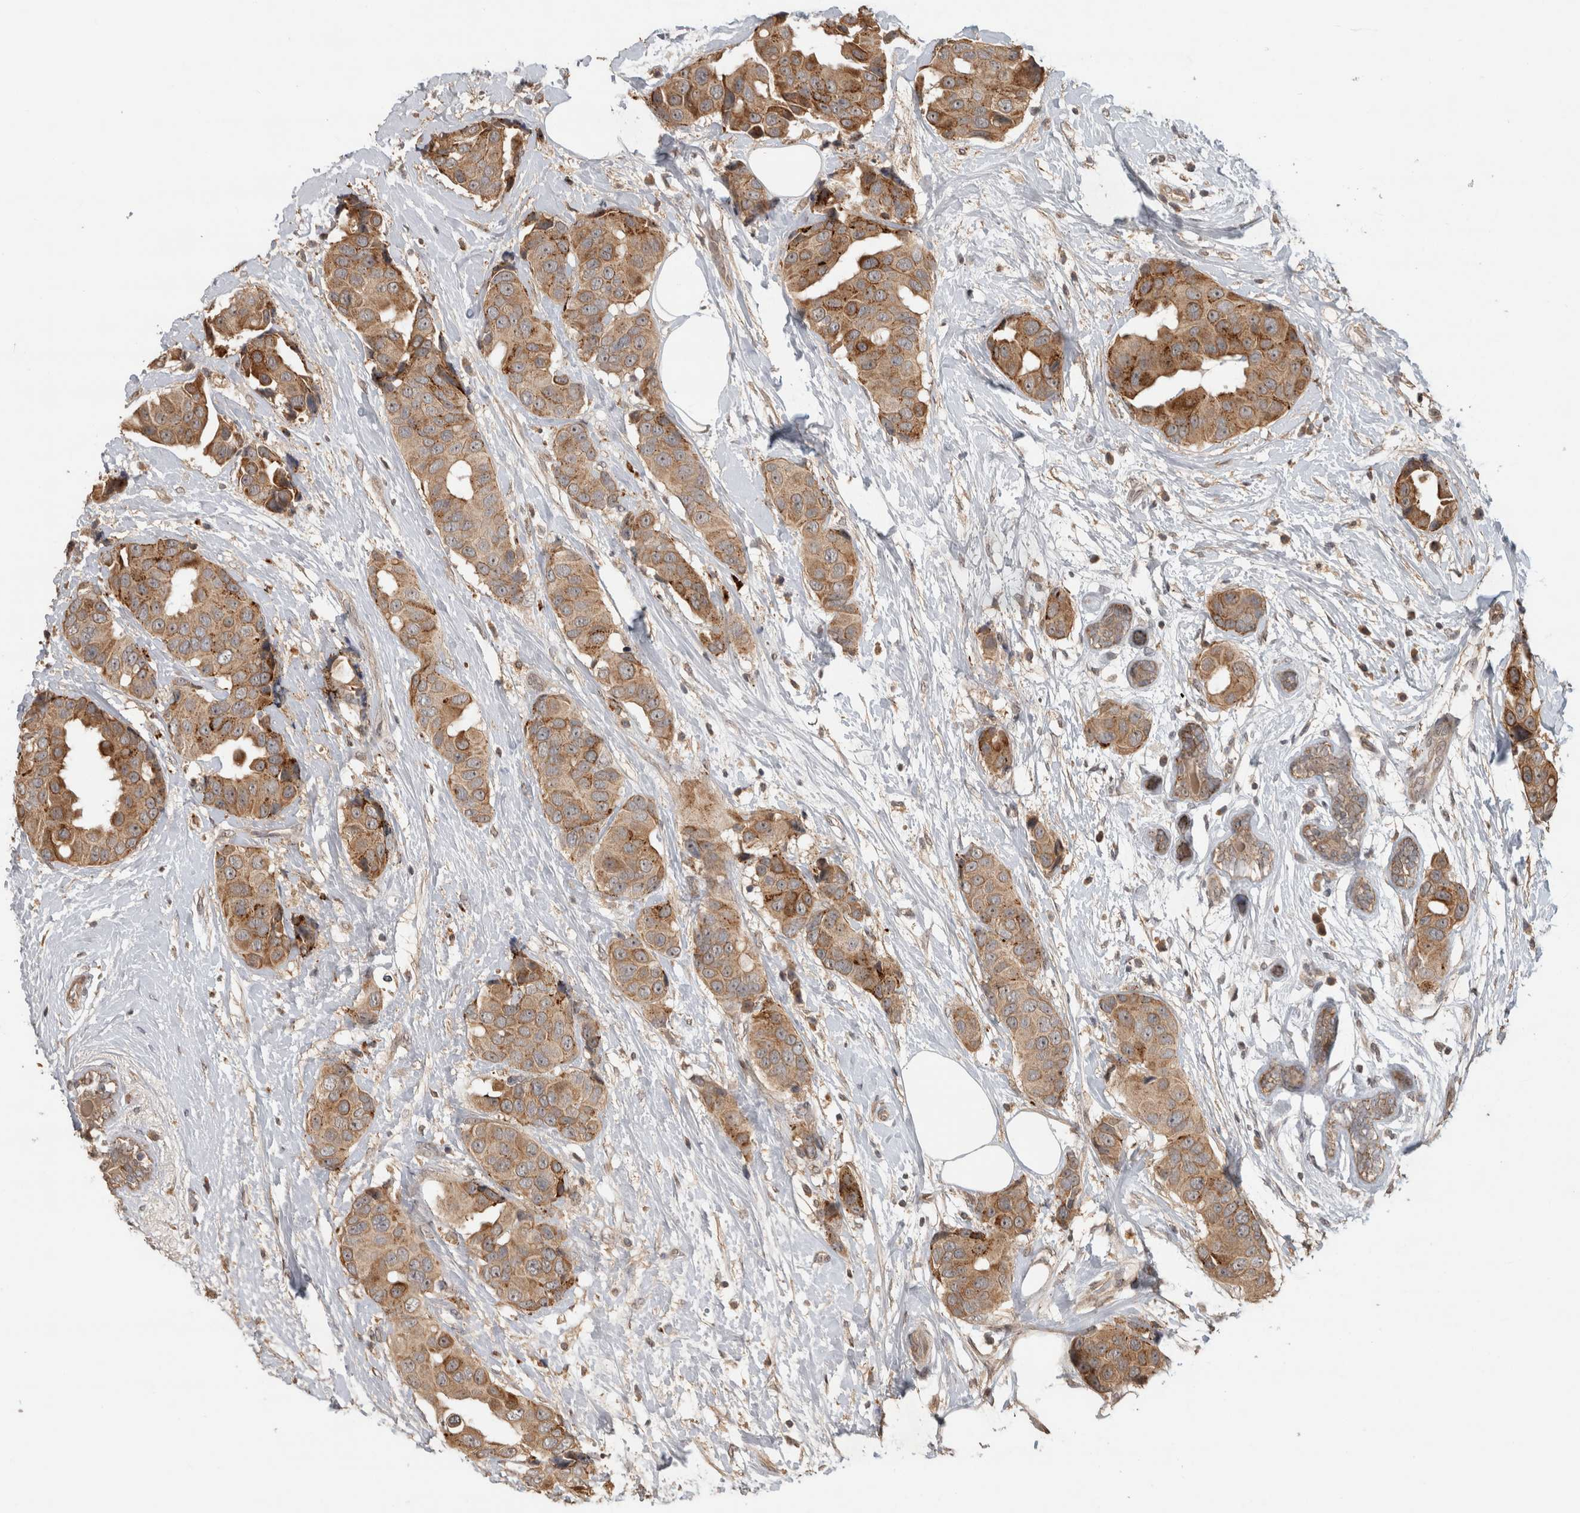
{"staining": {"intensity": "moderate", "quantity": ">75%", "location": "cytoplasmic/membranous"}, "tissue": "breast cancer", "cell_type": "Tumor cells", "image_type": "cancer", "snomed": [{"axis": "morphology", "description": "Normal tissue, NOS"}, {"axis": "morphology", "description": "Duct carcinoma"}, {"axis": "topography", "description": "Breast"}], "caption": "Immunohistochemical staining of human breast cancer (invasive ductal carcinoma) reveals medium levels of moderate cytoplasmic/membranous protein positivity in about >75% of tumor cells. (brown staining indicates protein expression, while blue staining denotes nuclei).", "gene": "PITPNC1", "patient": {"sex": "female", "age": 39}}